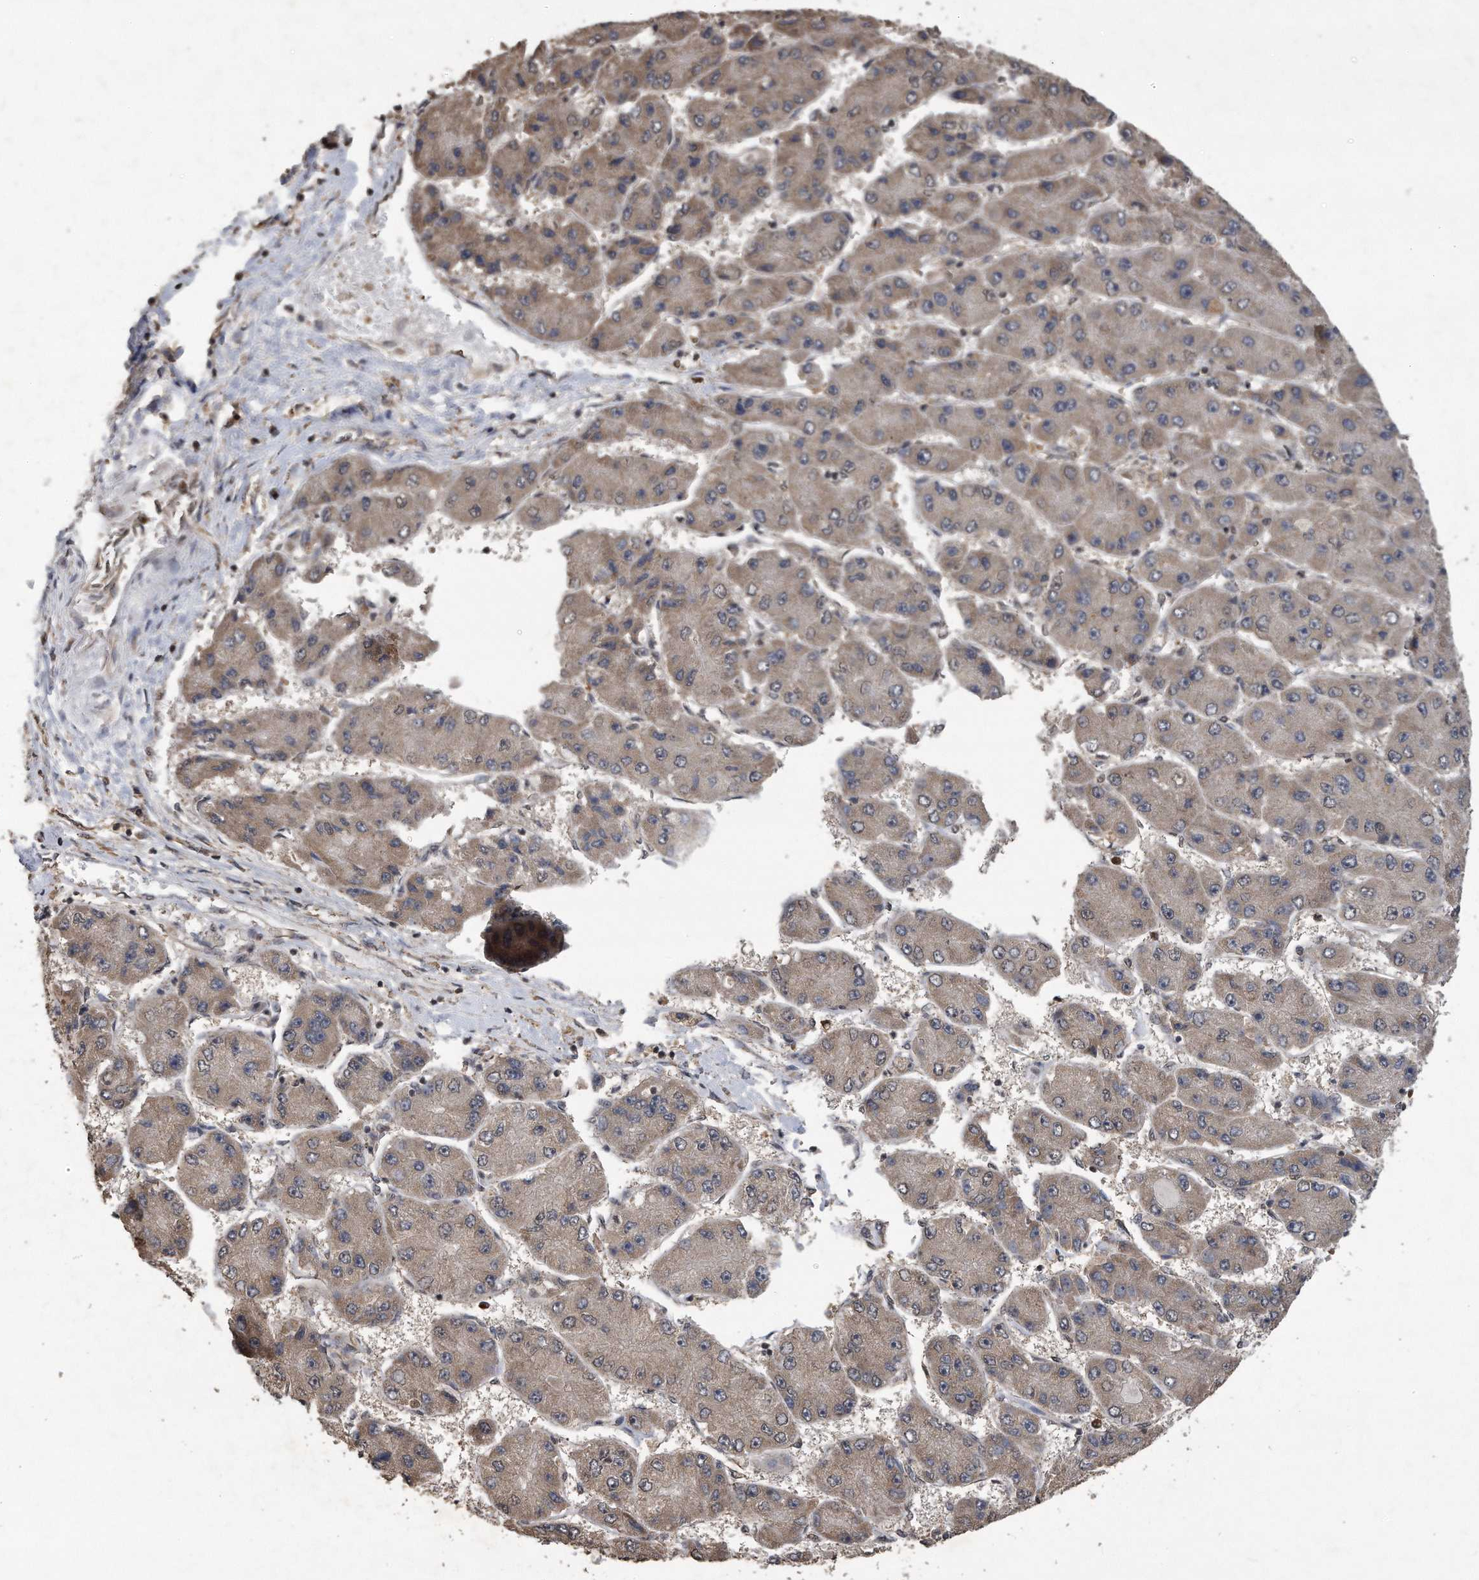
{"staining": {"intensity": "weak", "quantity": ">75%", "location": "cytoplasmic/membranous"}, "tissue": "liver cancer", "cell_type": "Tumor cells", "image_type": "cancer", "snomed": [{"axis": "morphology", "description": "Carcinoma, Hepatocellular, NOS"}, {"axis": "topography", "description": "Liver"}], "caption": "A brown stain labels weak cytoplasmic/membranous positivity of a protein in liver cancer tumor cells.", "gene": "CRYZL1", "patient": {"sex": "female", "age": 61}}